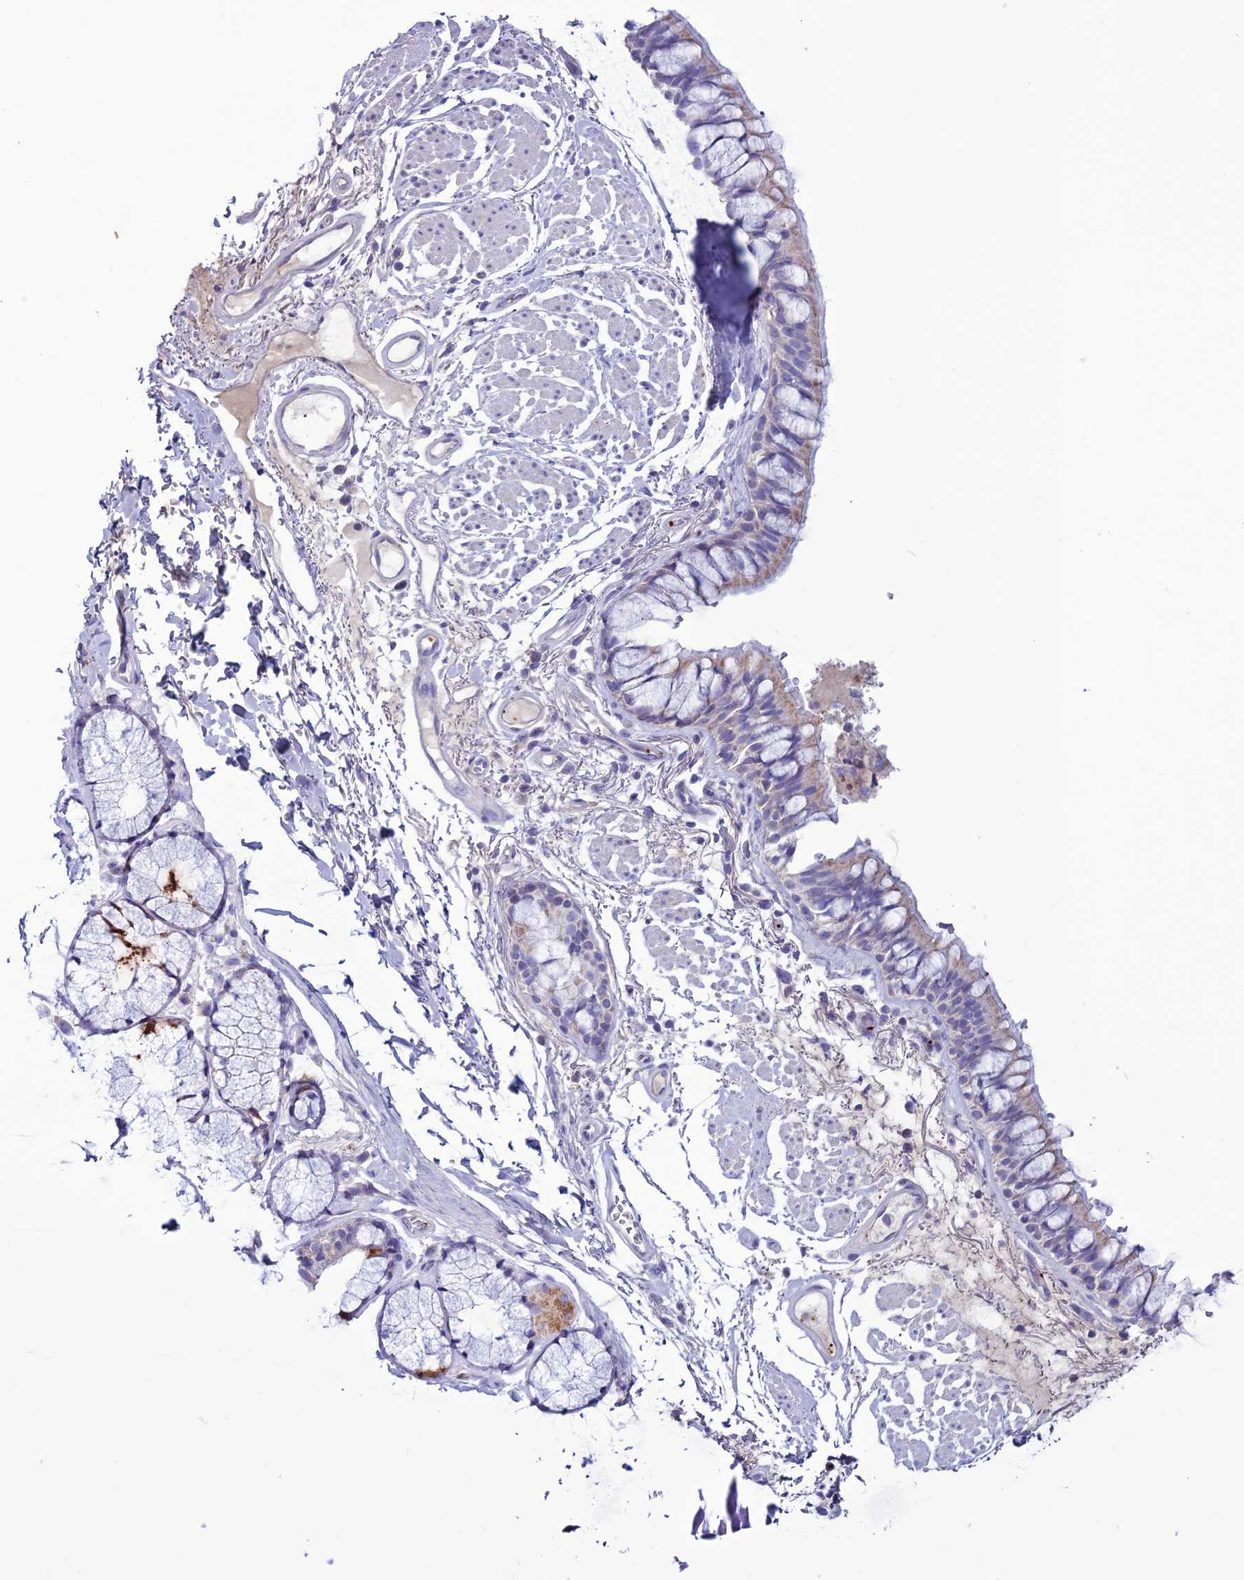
{"staining": {"intensity": "weak", "quantity": "25%-75%", "location": "cytoplasmic/membranous"}, "tissue": "bronchus", "cell_type": "Respiratory epithelial cells", "image_type": "normal", "snomed": [{"axis": "morphology", "description": "Normal tissue, NOS"}, {"axis": "topography", "description": "Bronchus"}], "caption": "Immunohistochemistry (DAB (3,3'-diaminobenzidine)) staining of benign bronchus exhibits weak cytoplasmic/membranous protein staining in approximately 25%-75% of respiratory epithelial cells.", "gene": "C21orf140", "patient": {"sex": "male", "age": 70}}